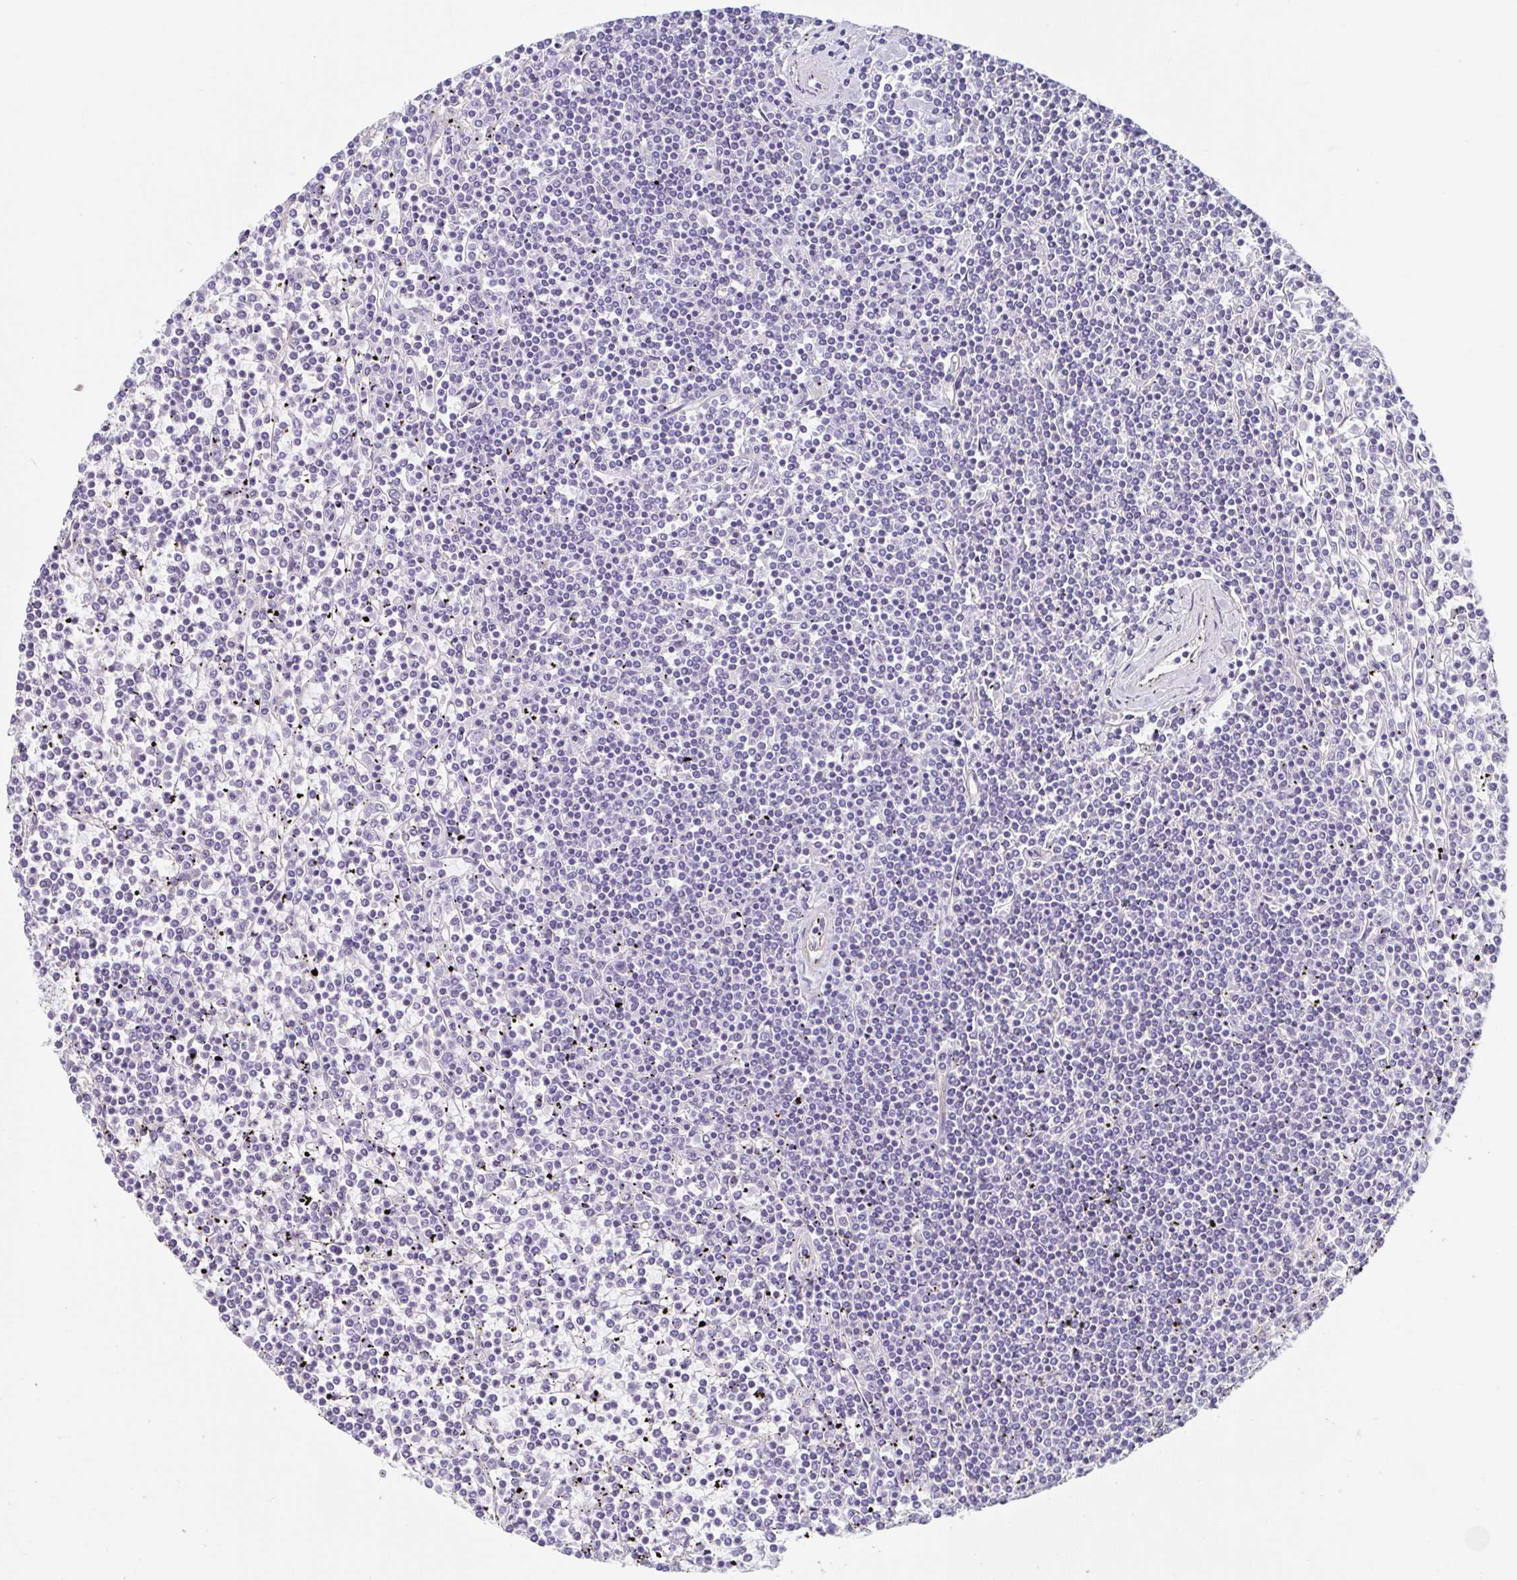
{"staining": {"intensity": "negative", "quantity": "none", "location": "none"}, "tissue": "lymphoma", "cell_type": "Tumor cells", "image_type": "cancer", "snomed": [{"axis": "morphology", "description": "Malignant lymphoma, non-Hodgkin's type, Low grade"}, {"axis": "topography", "description": "Spleen"}], "caption": "Lymphoma was stained to show a protein in brown. There is no significant positivity in tumor cells. The staining is performed using DAB brown chromogen with nuclei counter-stained in using hematoxylin.", "gene": "TRAM2", "patient": {"sex": "female", "age": 19}}